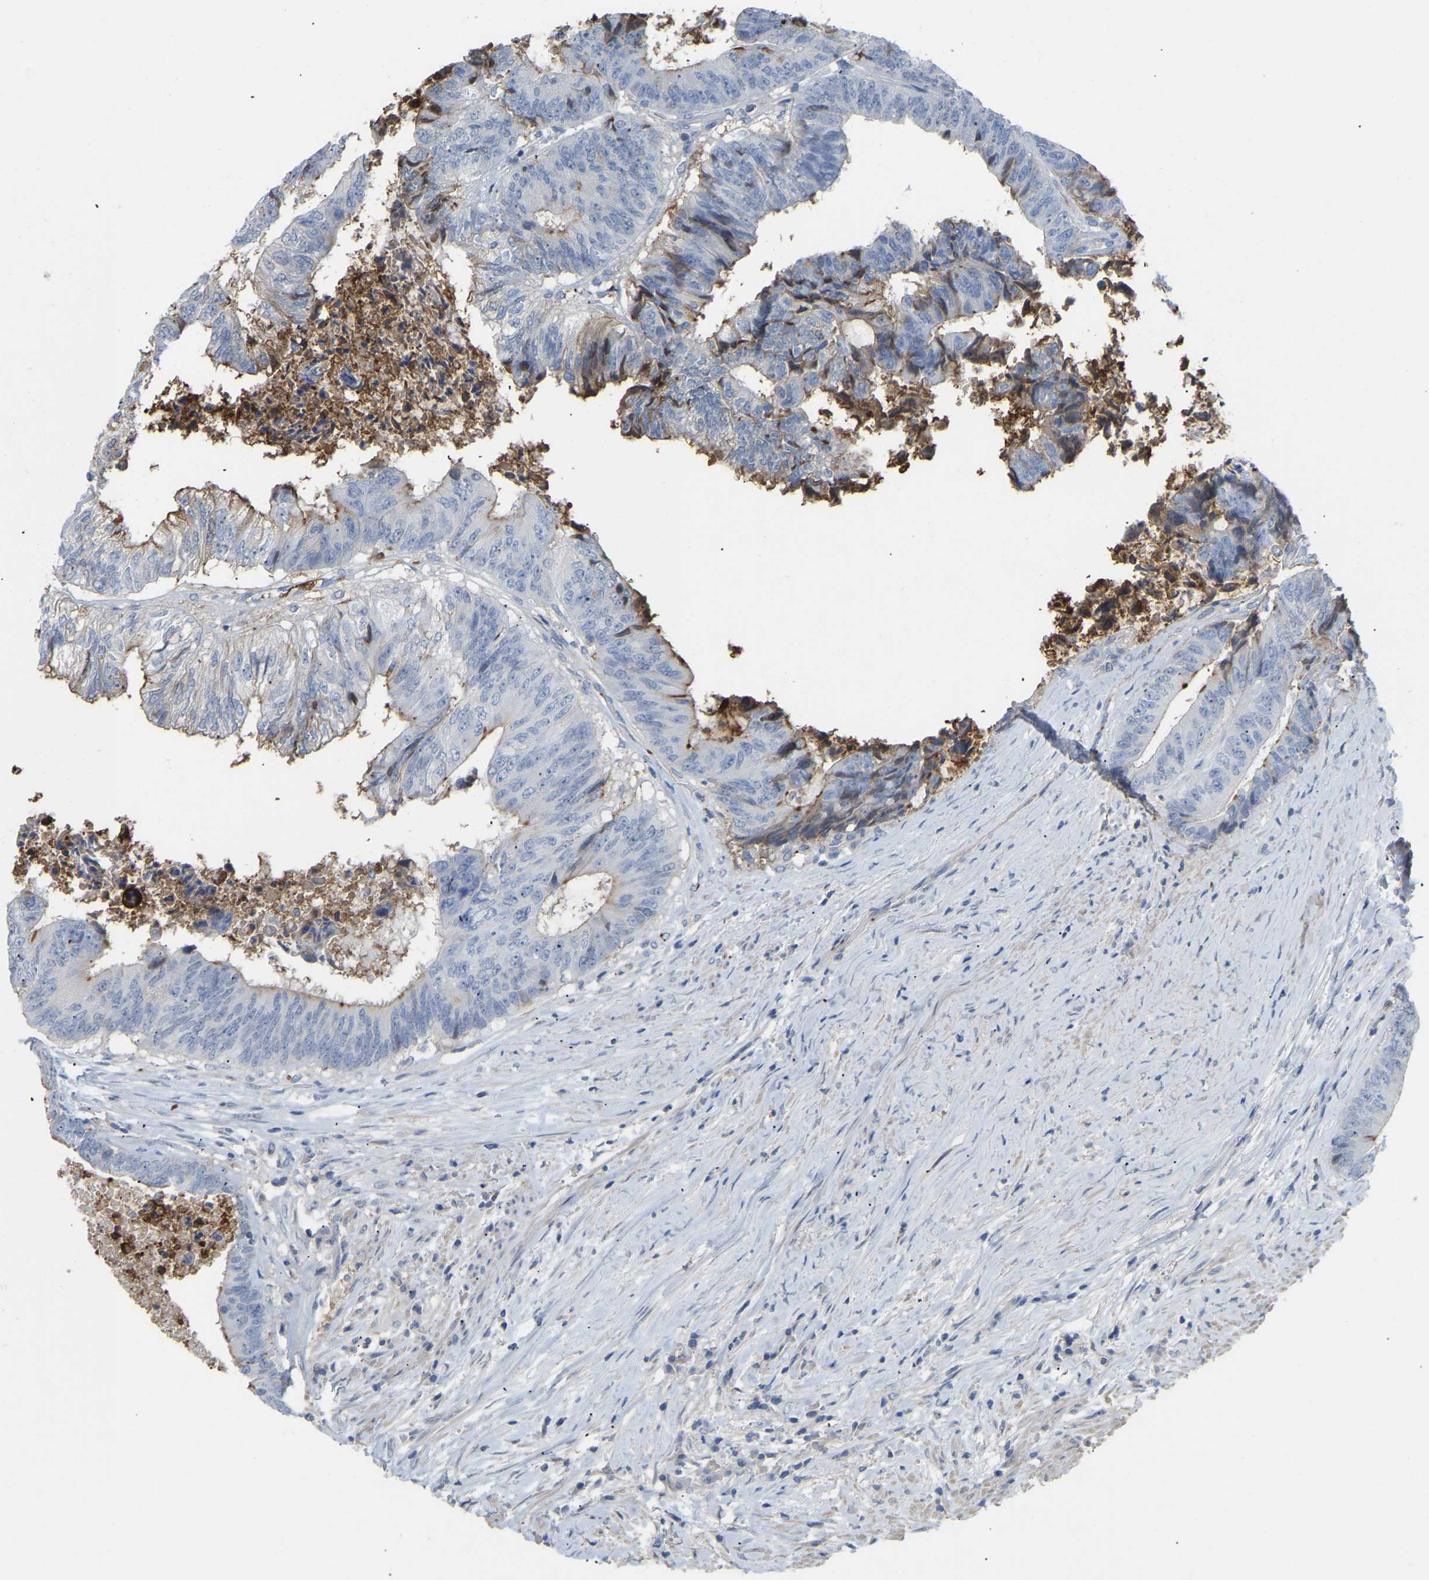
{"staining": {"intensity": "moderate", "quantity": "<25%", "location": "cytoplasmic/membranous"}, "tissue": "colorectal cancer", "cell_type": "Tumor cells", "image_type": "cancer", "snomed": [{"axis": "morphology", "description": "Adenocarcinoma, NOS"}, {"axis": "topography", "description": "Rectum"}], "caption": "Brown immunohistochemical staining in colorectal cancer (adenocarcinoma) reveals moderate cytoplasmic/membranous expression in about <25% of tumor cells. The staining is performed using DAB (3,3'-diaminobenzidine) brown chromogen to label protein expression. The nuclei are counter-stained blue using hematoxylin.", "gene": "ZNF449", "patient": {"sex": "male", "age": 72}}